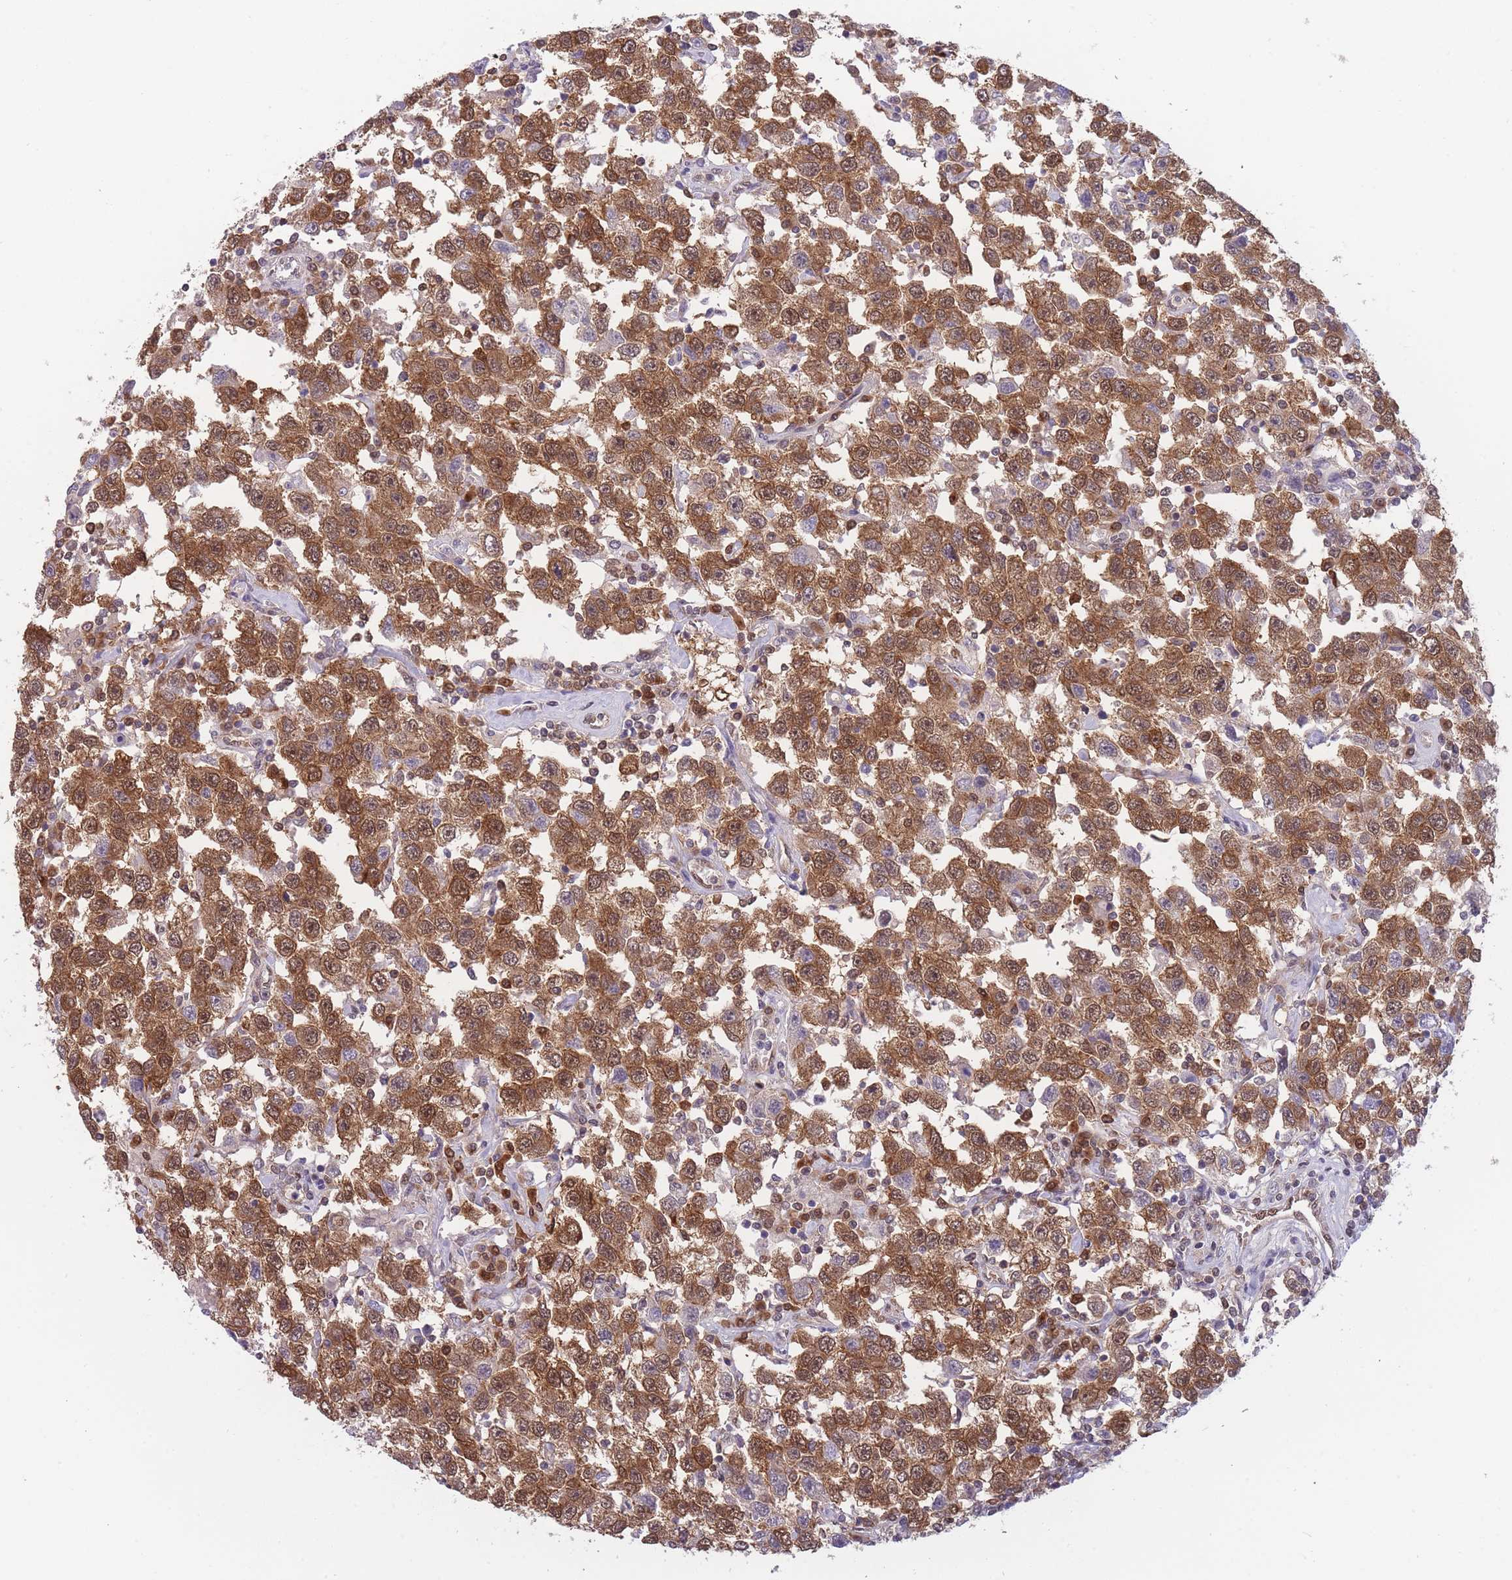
{"staining": {"intensity": "moderate", "quantity": ">75%", "location": "cytoplasmic/membranous,nuclear"}, "tissue": "testis cancer", "cell_type": "Tumor cells", "image_type": "cancer", "snomed": [{"axis": "morphology", "description": "Seminoma, NOS"}, {"axis": "topography", "description": "Testis"}], "caption": "Testis seminoma stained with a protein marker displays moderate staining in tumor cells.", "gene": "NSFL1C", "patient": {"sex": "male", "age": 41}}